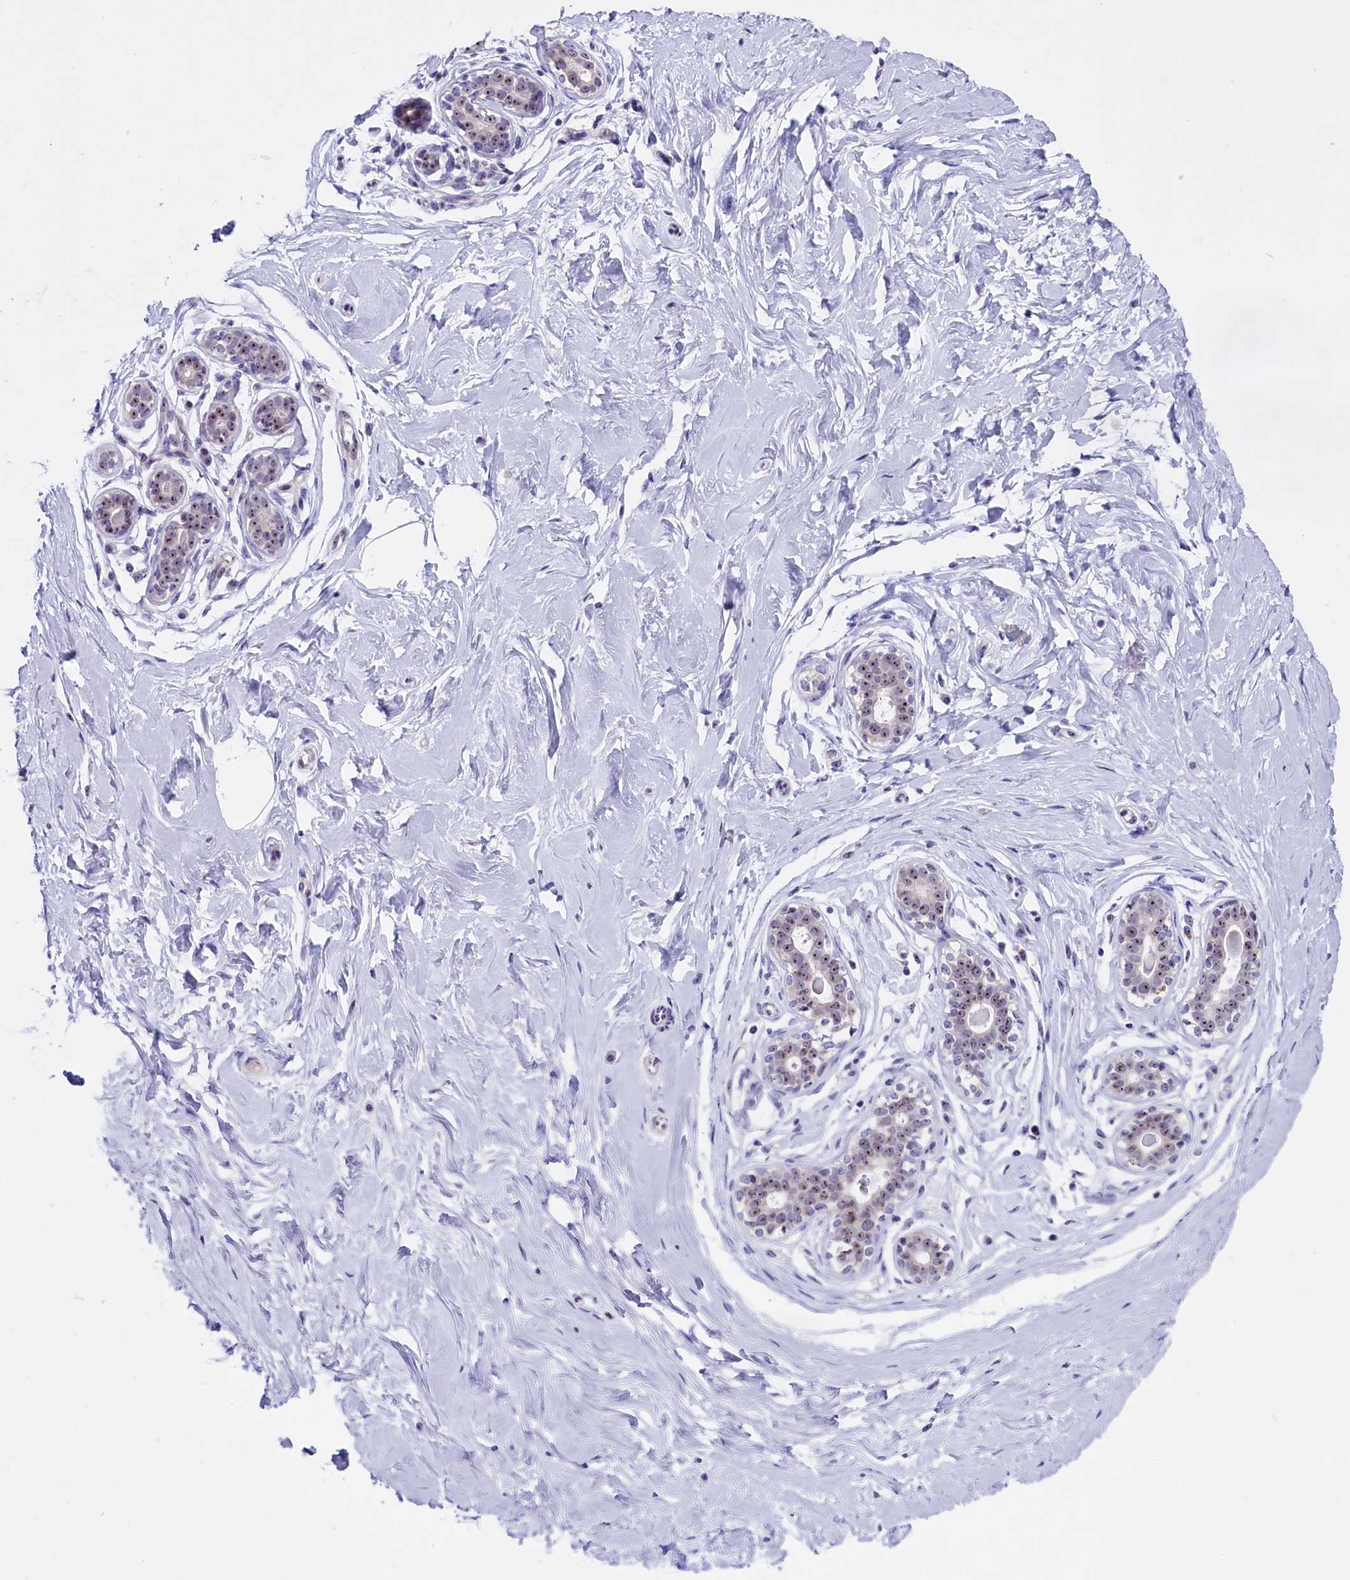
{"staining": {"intensity": "negative", "quantity": "none", "location": "none"}, "tissue": "breast", "cell_type": "Adipocytes", "image_type": "normal", "snomed": [{"axis": "morphology", "description": "Normal tissue, NOS"}, {"axis": "morphology", "description": "Adenoma, NOS"}, {"axis": "topography", "description": "Breast"}], "caption": "A high-resolution micrograph shows IHC staining of unremarkable breast, which demonstrates no significant staining in adipocytes.", "gene": "TBL3", "patient": {"sex": "female", "age": 23}}